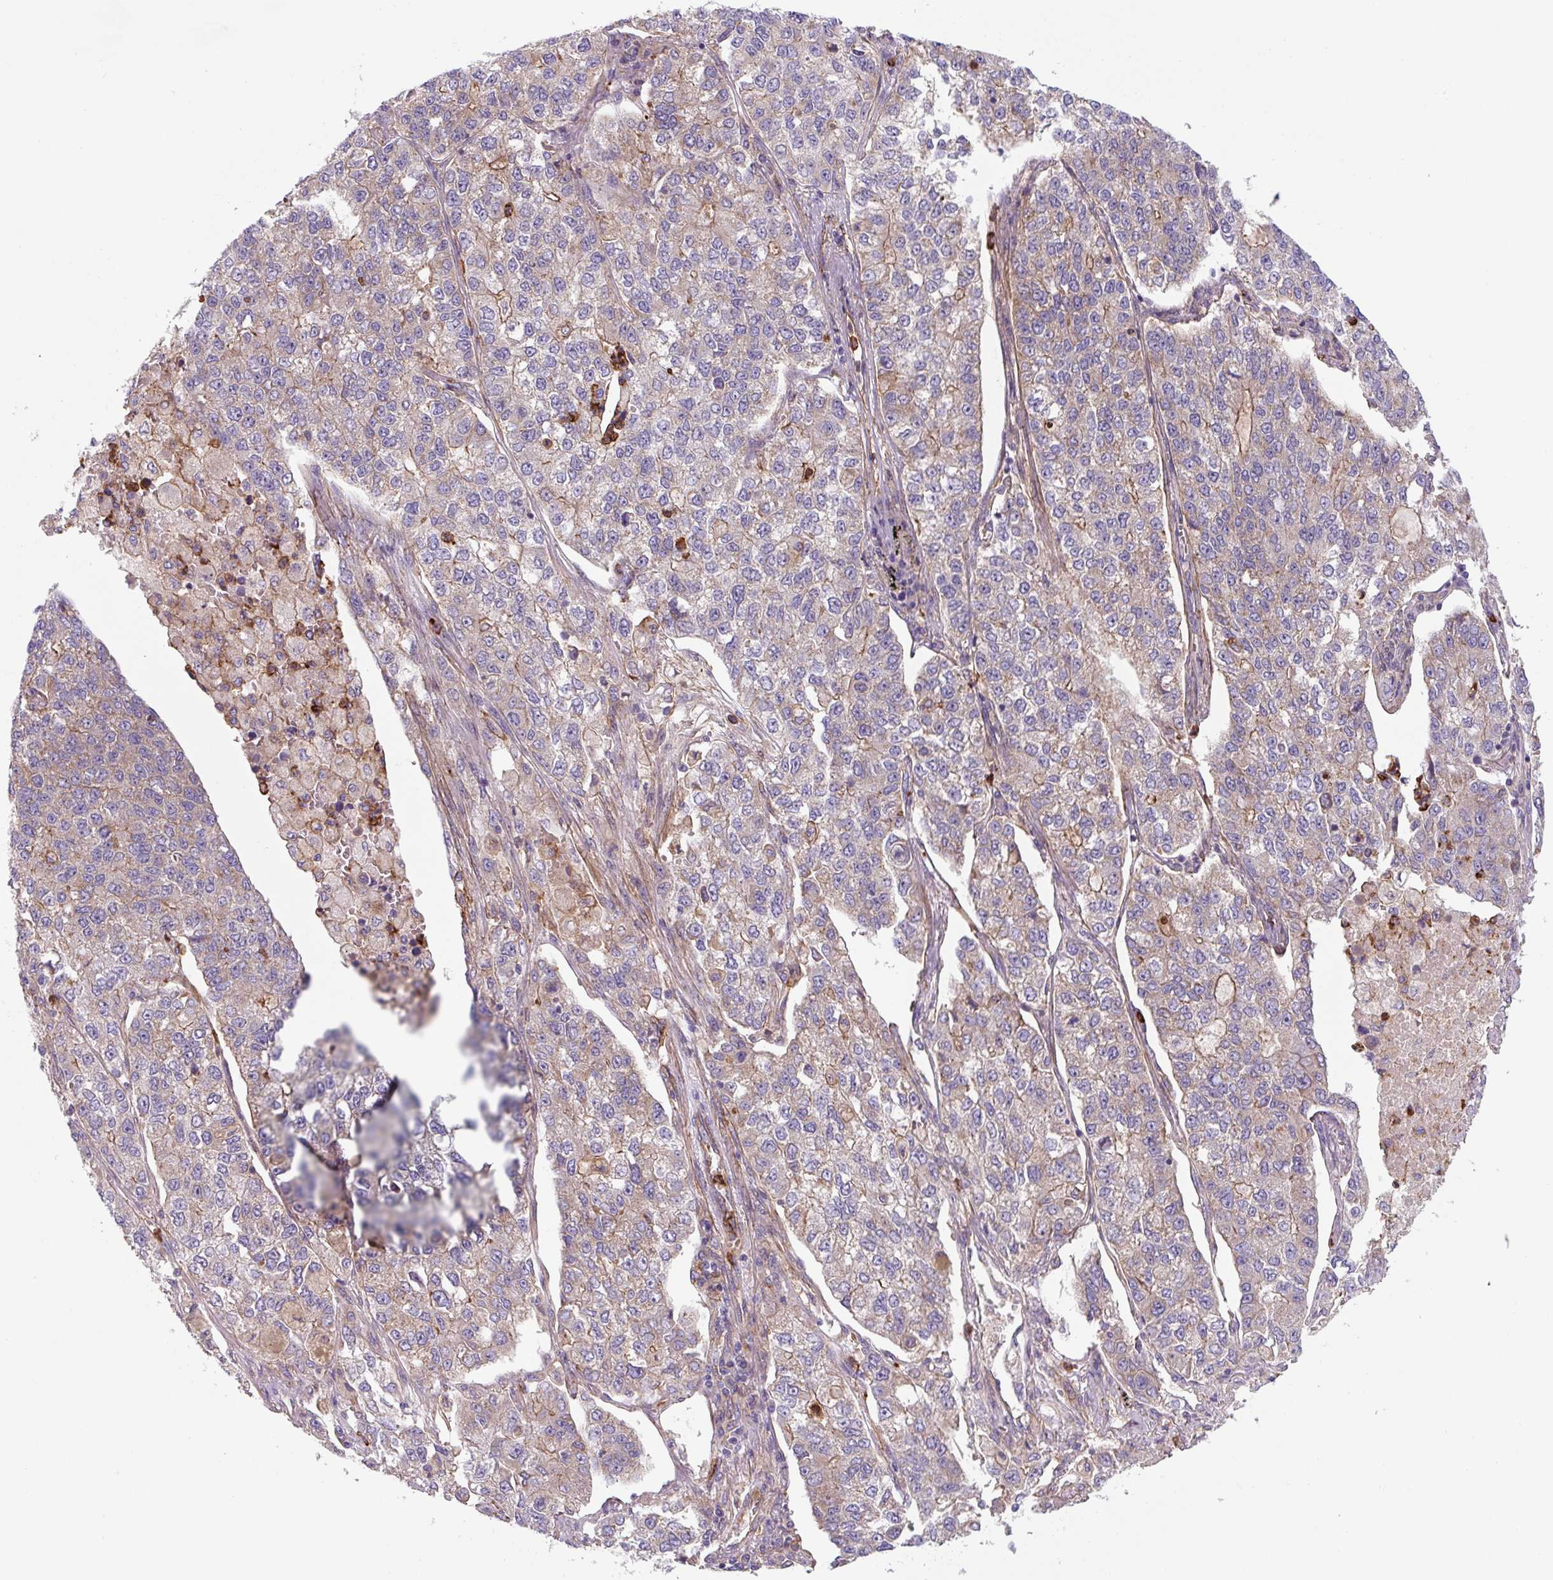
{"staining": {"intensity": "weak", "quantity": "<25%", "location": "cytoplasmic/membranous"}, "tissue": "lung cancer", "cell_type": "Tumor cells", "image_type": "cancer", "snomed": [{"axis": "morphology", "description": "Adenocarcinoma, NOS"}, {"axis": "topography", "description": "Lung"}], "caption": "A high-resolution micrograph shows IHC staining of adenocarcinoma (lung), which exhibits no significant expression in tumor cells. (DAB (3,3'-diaminobenzidine) immunohistochemistry (IHC) visualized using brightfield microscopy, high magnification).", "gene": "DHFR2", "patient": {"sex": "male", "age": 49}}